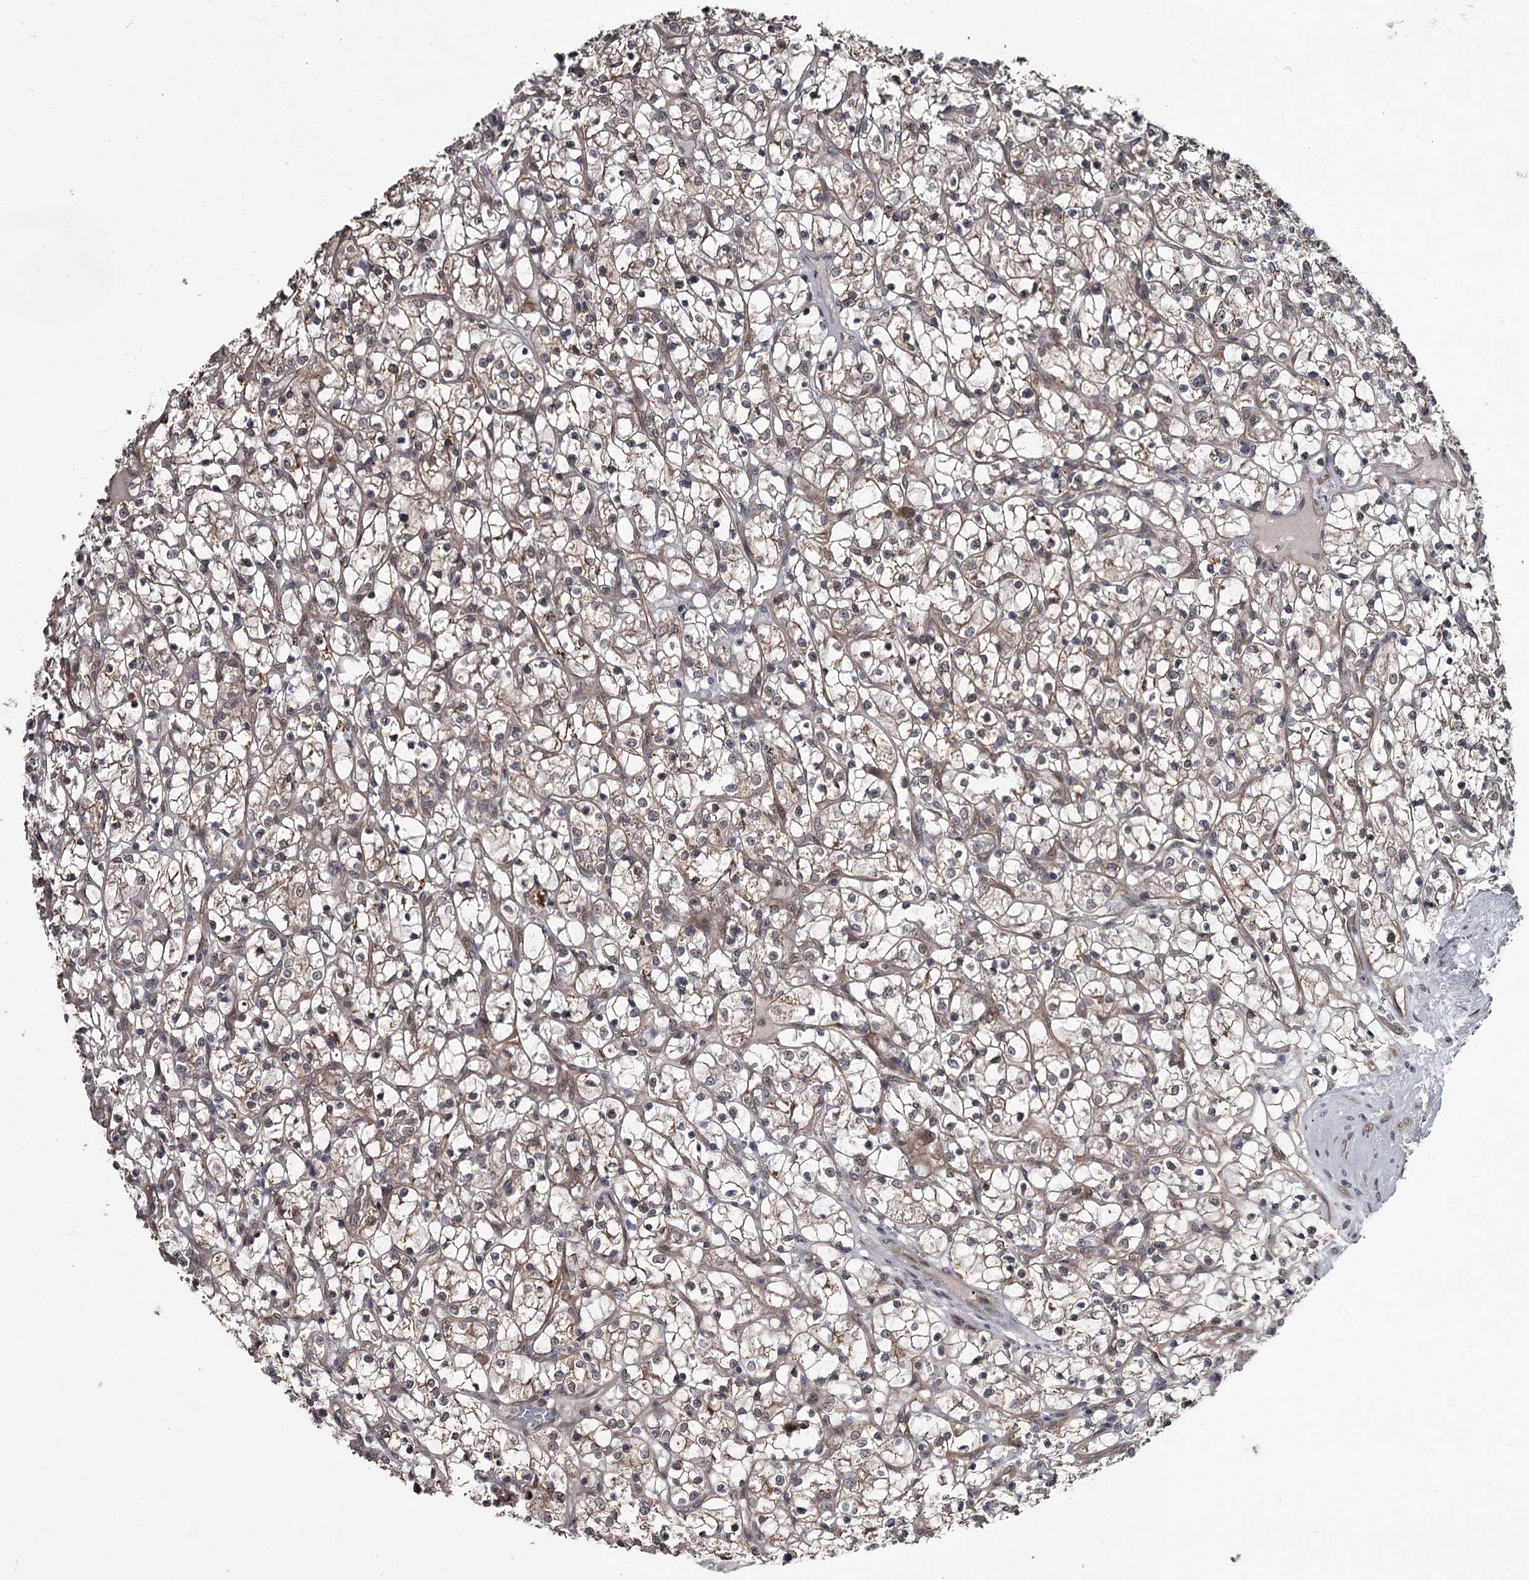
{"staining": {"intensity": "weak", "quantity": "<25%", "location": "cytoplasmic/membranous"}, "tissue": "renal cancer", "cell_type": "Tumor cells", "image_type": "cancer", "snomed": [{"axis": "morphology", "description": "Adenocarcinoma, NOS"}, {"axis": "topography", "description": "Kidney"}], "caption": "Tumor cells are negative for protein expression in human renal cancer (adenocarcinoma). Brightfield microscopy of IHC stained with DAB (3,3'-diaminobenzidine) (brown) and hematoxylin (blue), captured at high magnification.", "gene": "CDC42EP2", "patient": {"sex": "female", "age": 69}}